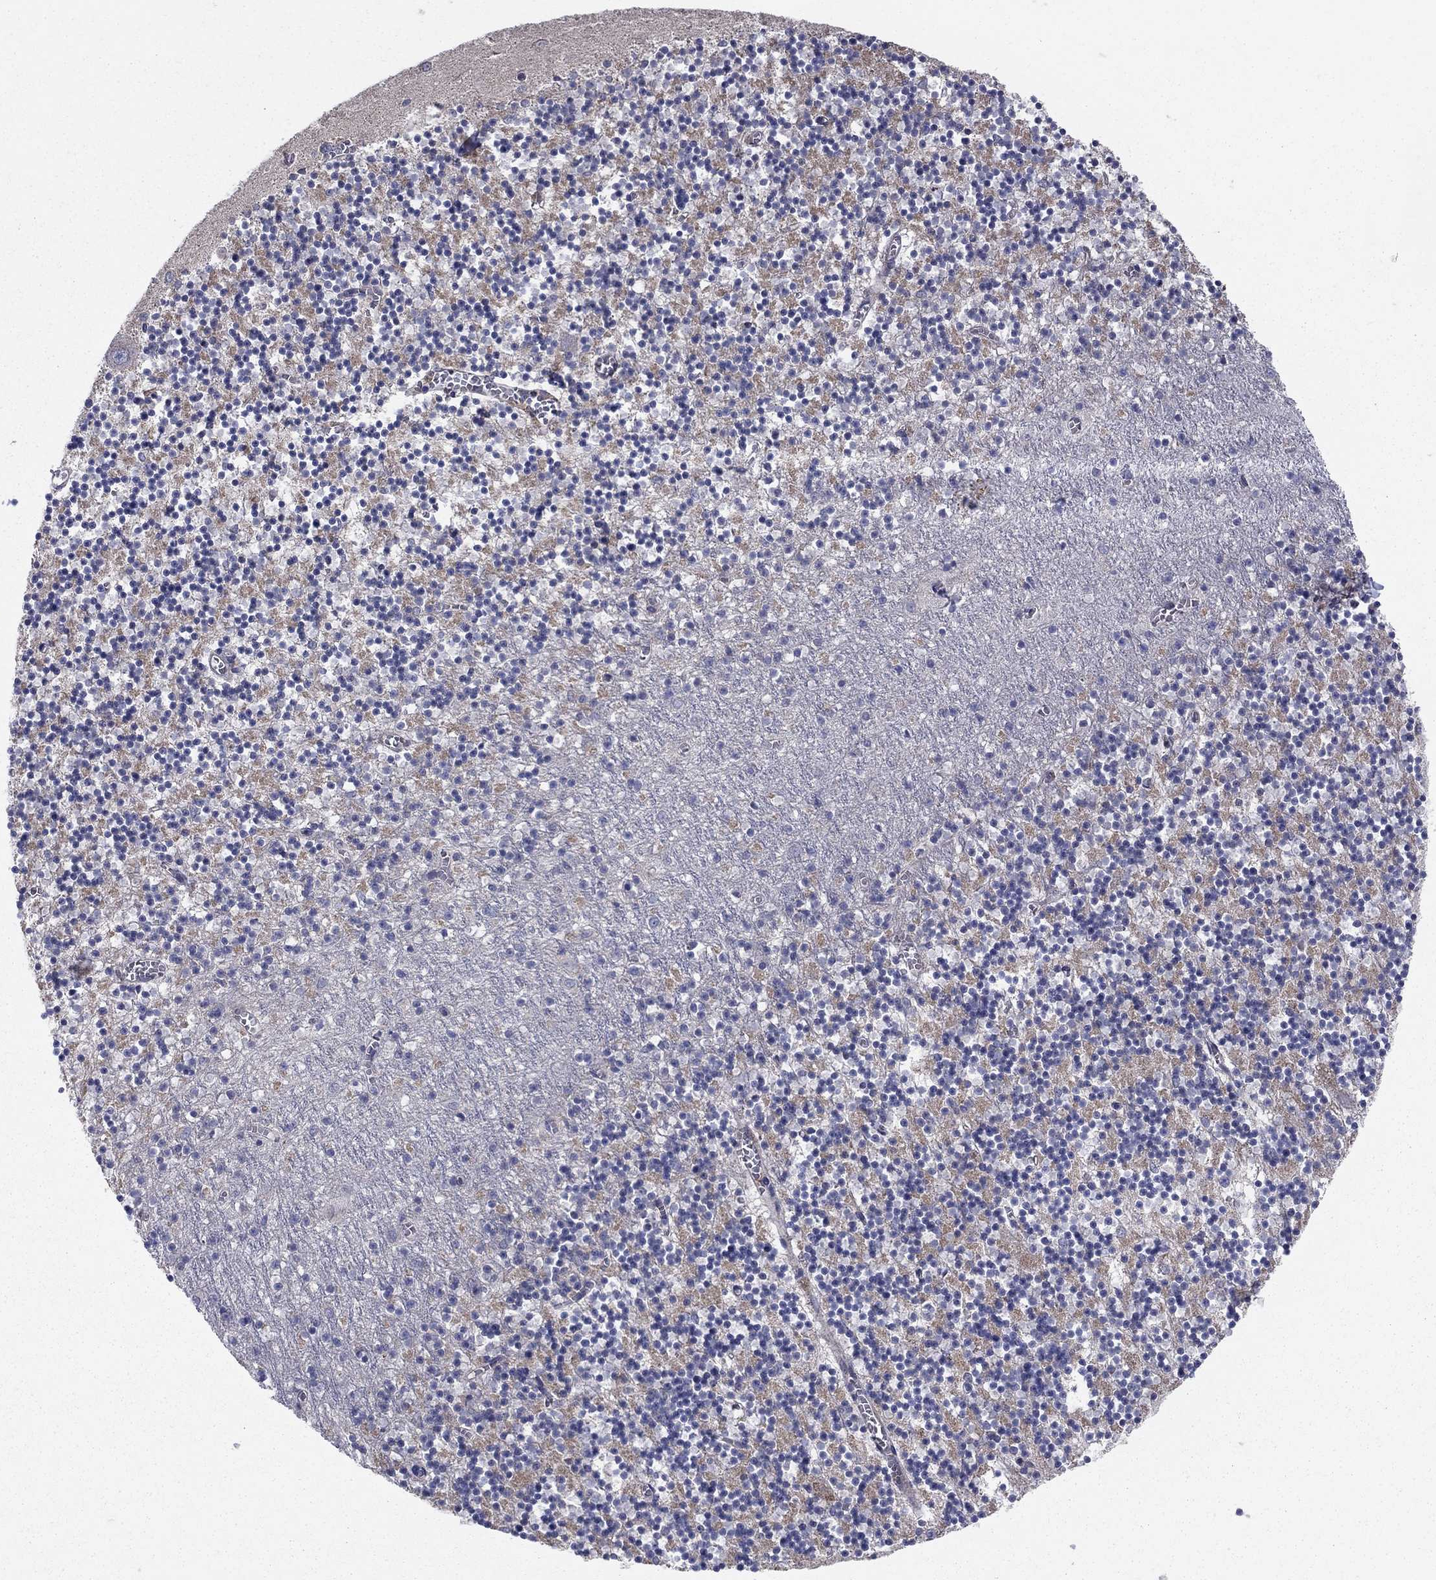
{"staining": {"intensity": "negative", "quantity": "none", "location": "none"}, "tissue": "cerebellum", "cell_type": "Cells in granular layer", "image_type": "normal", "snomed": [{"axis": "morphology", "description": "Normal tissue, NOS"}, {"axis": "topography", "description": "Cerebellum"}], "caption": "Cerebellum stained for a protein using immunohistochemistry demonstrates no staining cells in granular layer.", "gene": "EMP2", "patient": {"sex": "female", "age": 64}}